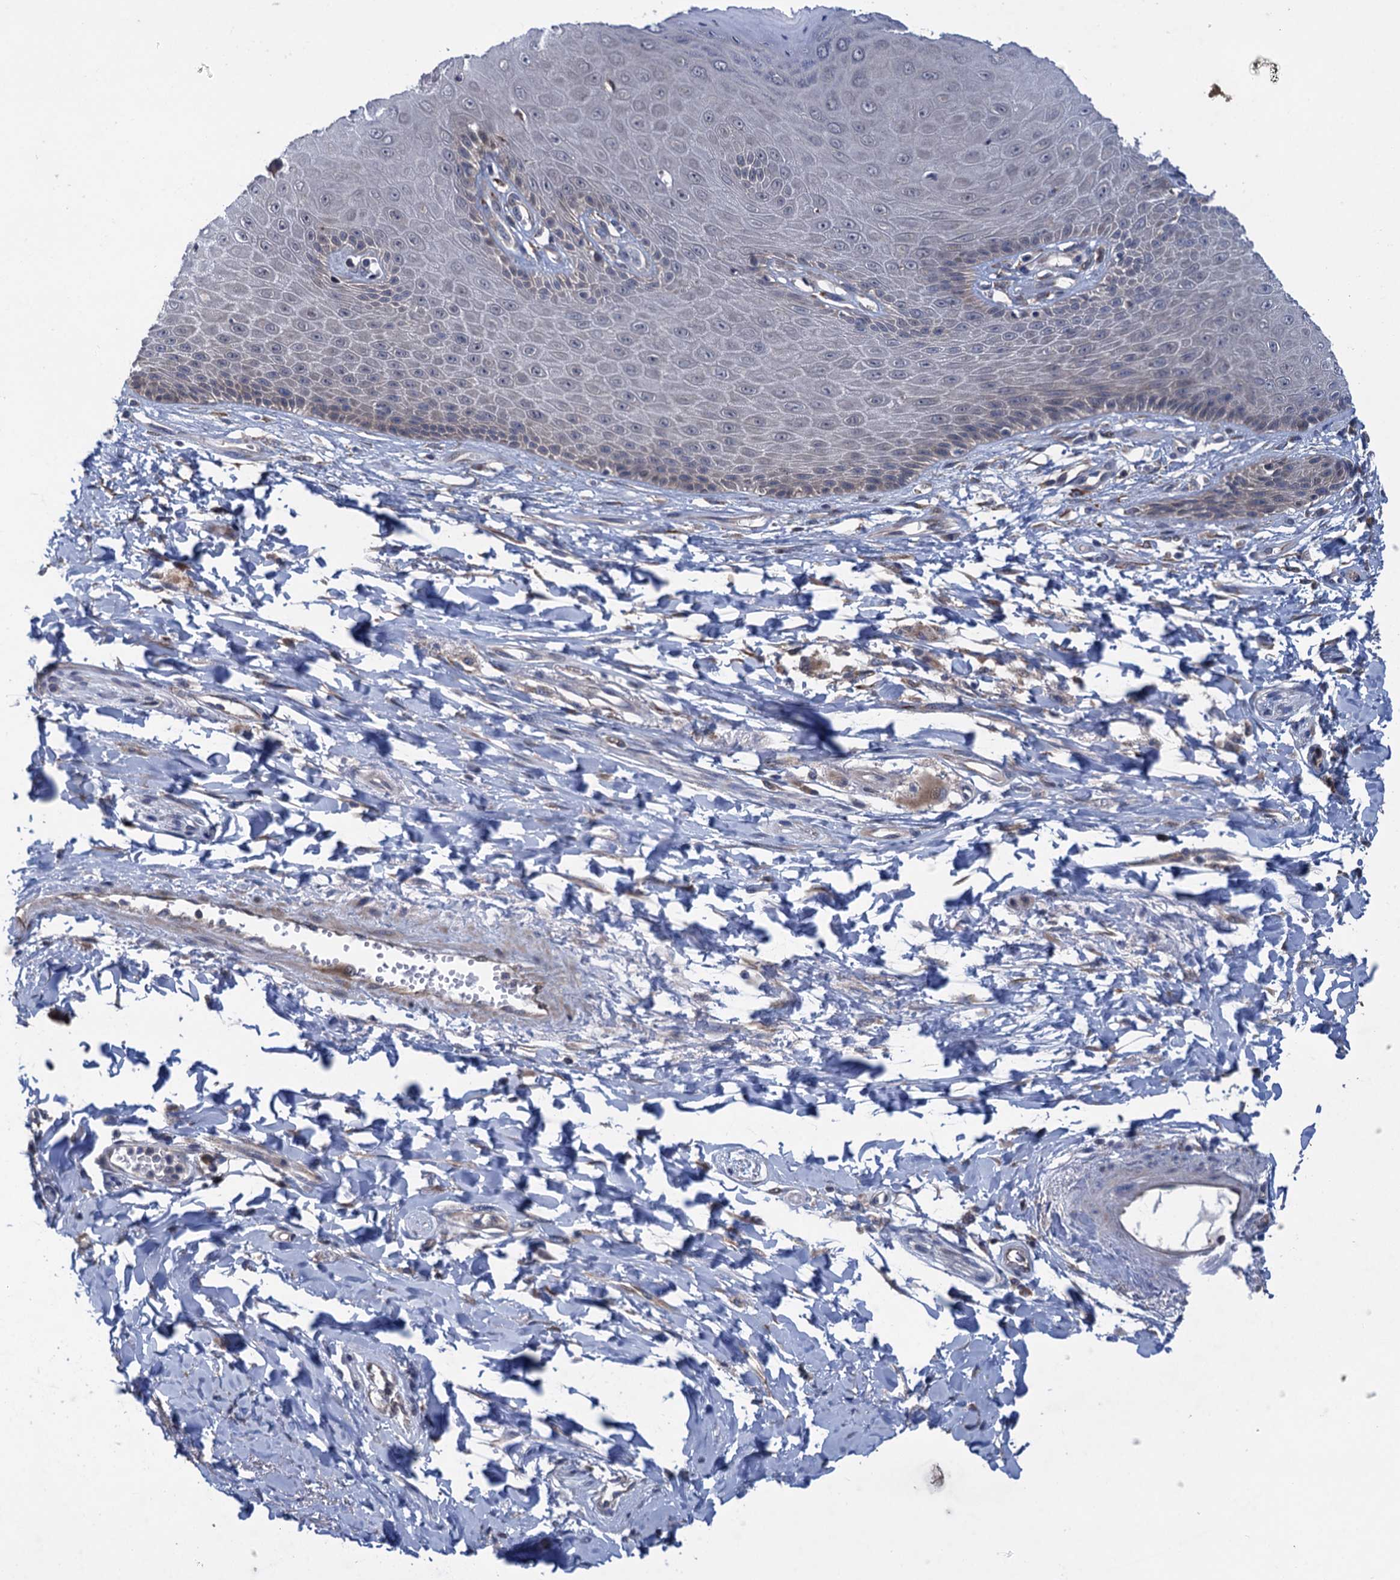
{"staining": {"intensity": "weak", "quantity": "<25%", "location": "cytoplasmic/membranous,nuclear"}, "tissue": "skin", "cell_type": "Epidermal cells", "image_type": "normal", "snomed": [{"axis": "morphology", "description": "Normal tissue, NOS"}, {"axis": "topography", "description": "Anal"}], "caption": "An immunohistochemistry (IHC) photomicrograph of unremarkable skin is shown. There is no staining in epidermal cells of skin. (DAB immunohistochemistry (IHC) with hematoxylin counter stain).", "gene": "CNTN5", "patient": {"sex": "male", "age": 78}}